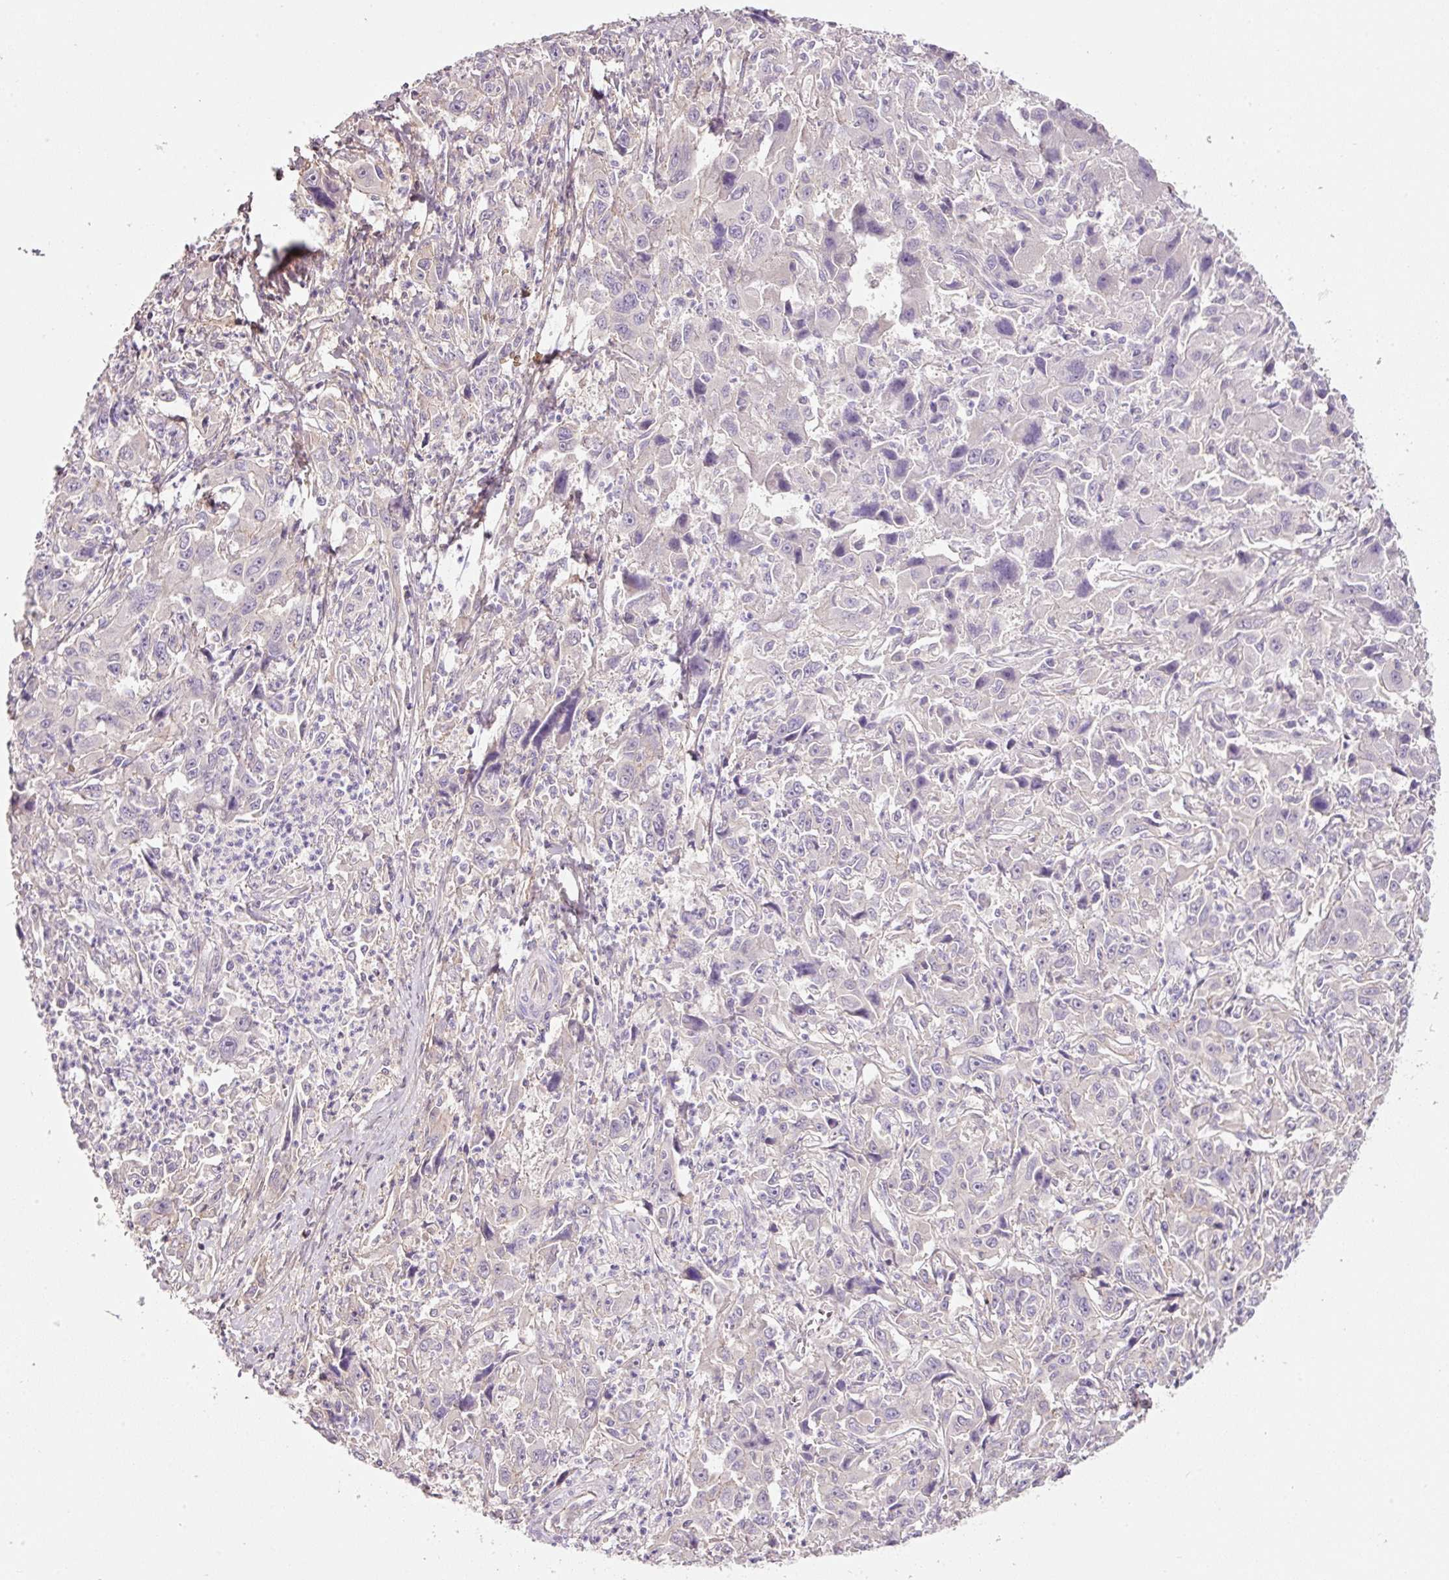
{"staining": {"intensity": "negative", "quantity": "none", "location": "none"}, "tissue": "liver cancer", "cell_type": "Tumor cells", "image_type": "cancer", "snomed": [{"axis": "morphology", "description": "Carcinoma, Hepatocellular, NOS"}, {"axis": "topography", "description": "Liver"}], "caption": "DAB (3,3'-diaminobenzidine) immunohistochemical staining of human liver cancer exhibits no significant expression in tumor cells.", "gene": "SOS2", "patient": {"sex": "male", "age": 63}}